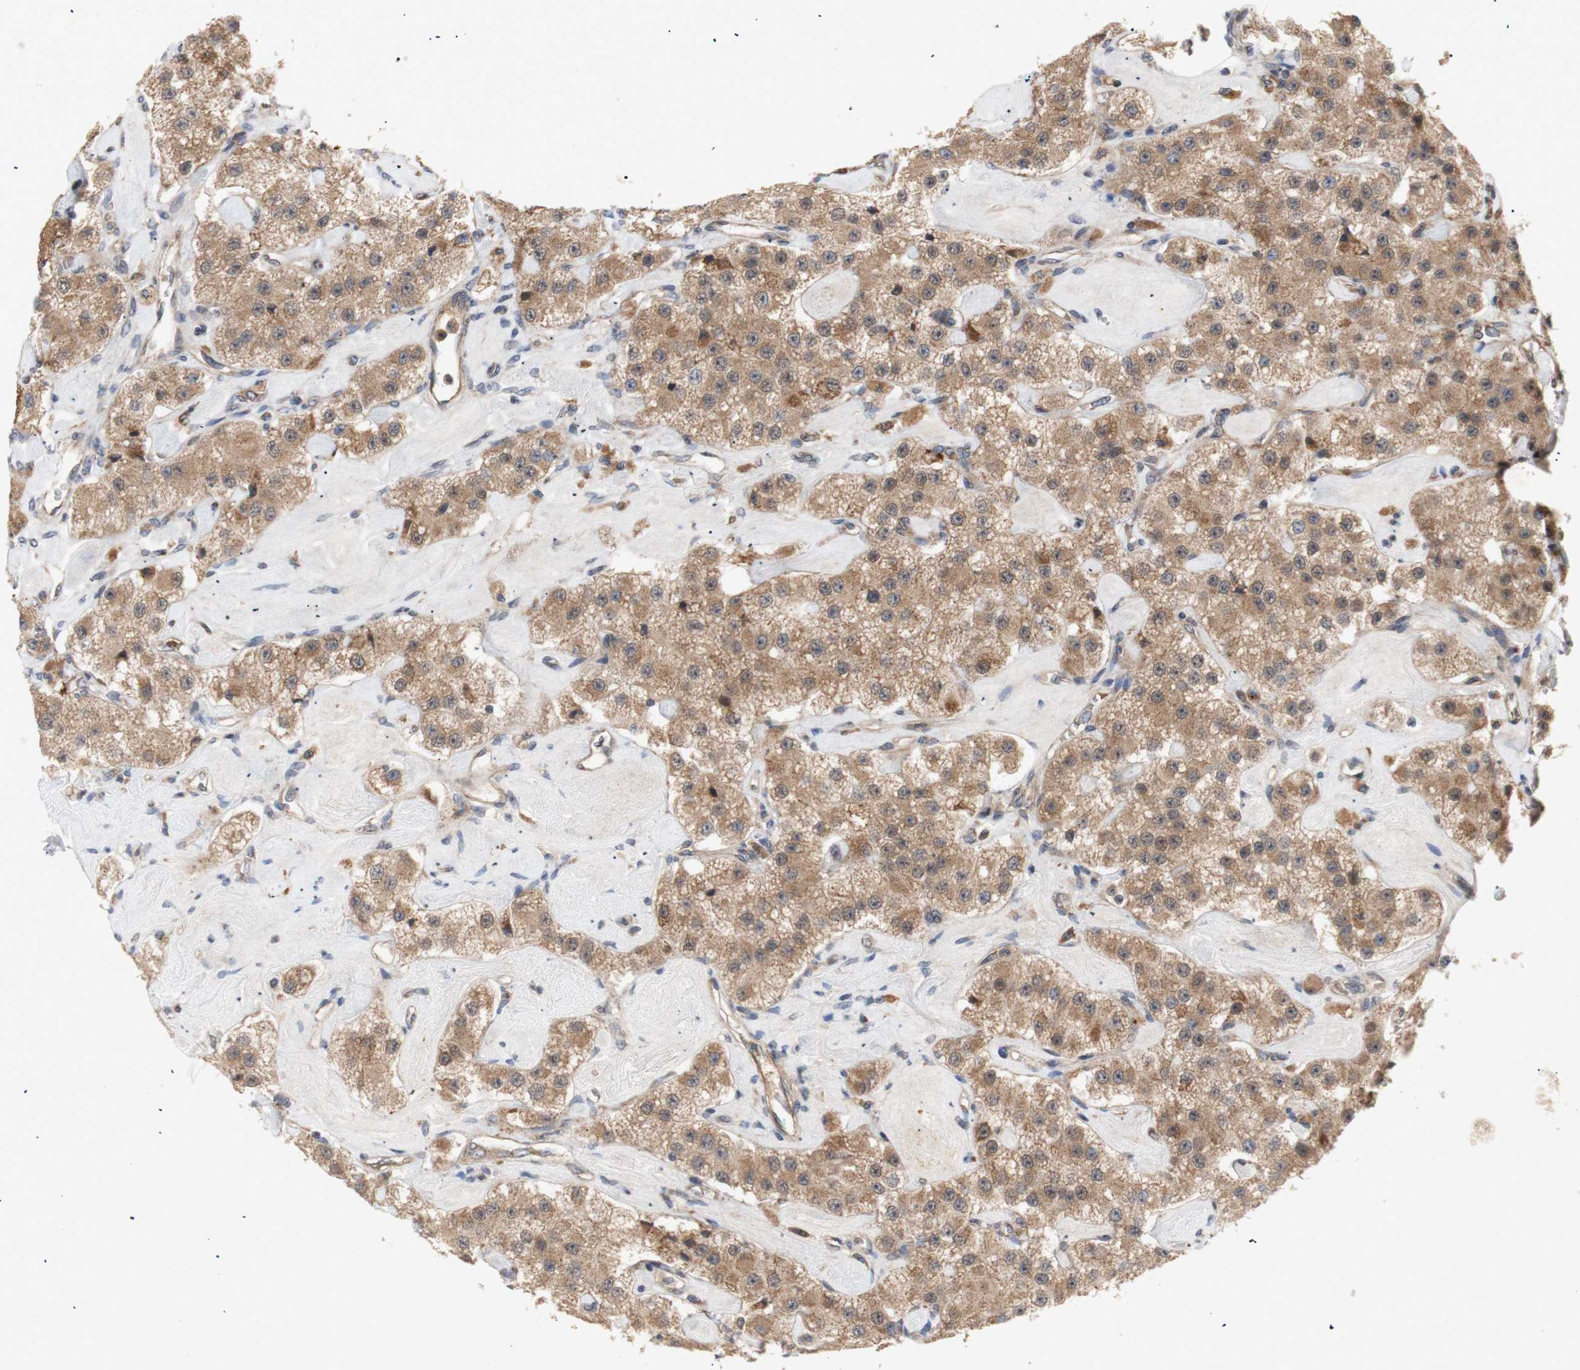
{"staining": {"intensity": "moderate", "quantity": ">75%", "location": "cytoplasmic/membranous"}, "tissue": "carcinoid", "cell_type": "Tumor cells", "image_type": "cancer", "snomed": [{"axis": "morphology", "description": "Carcinoid, malignant, NOS"}, {"axis": "topography", "description": "Pancreas"}], "caption": "Moderate cytoplasmic/membranous positivity for a protein is appreciated in about >75% of tumor cells of carcinoid using immunohistochemistry.", "gene": "PKN1", "patient": {"sex": "male", "age": 41}}